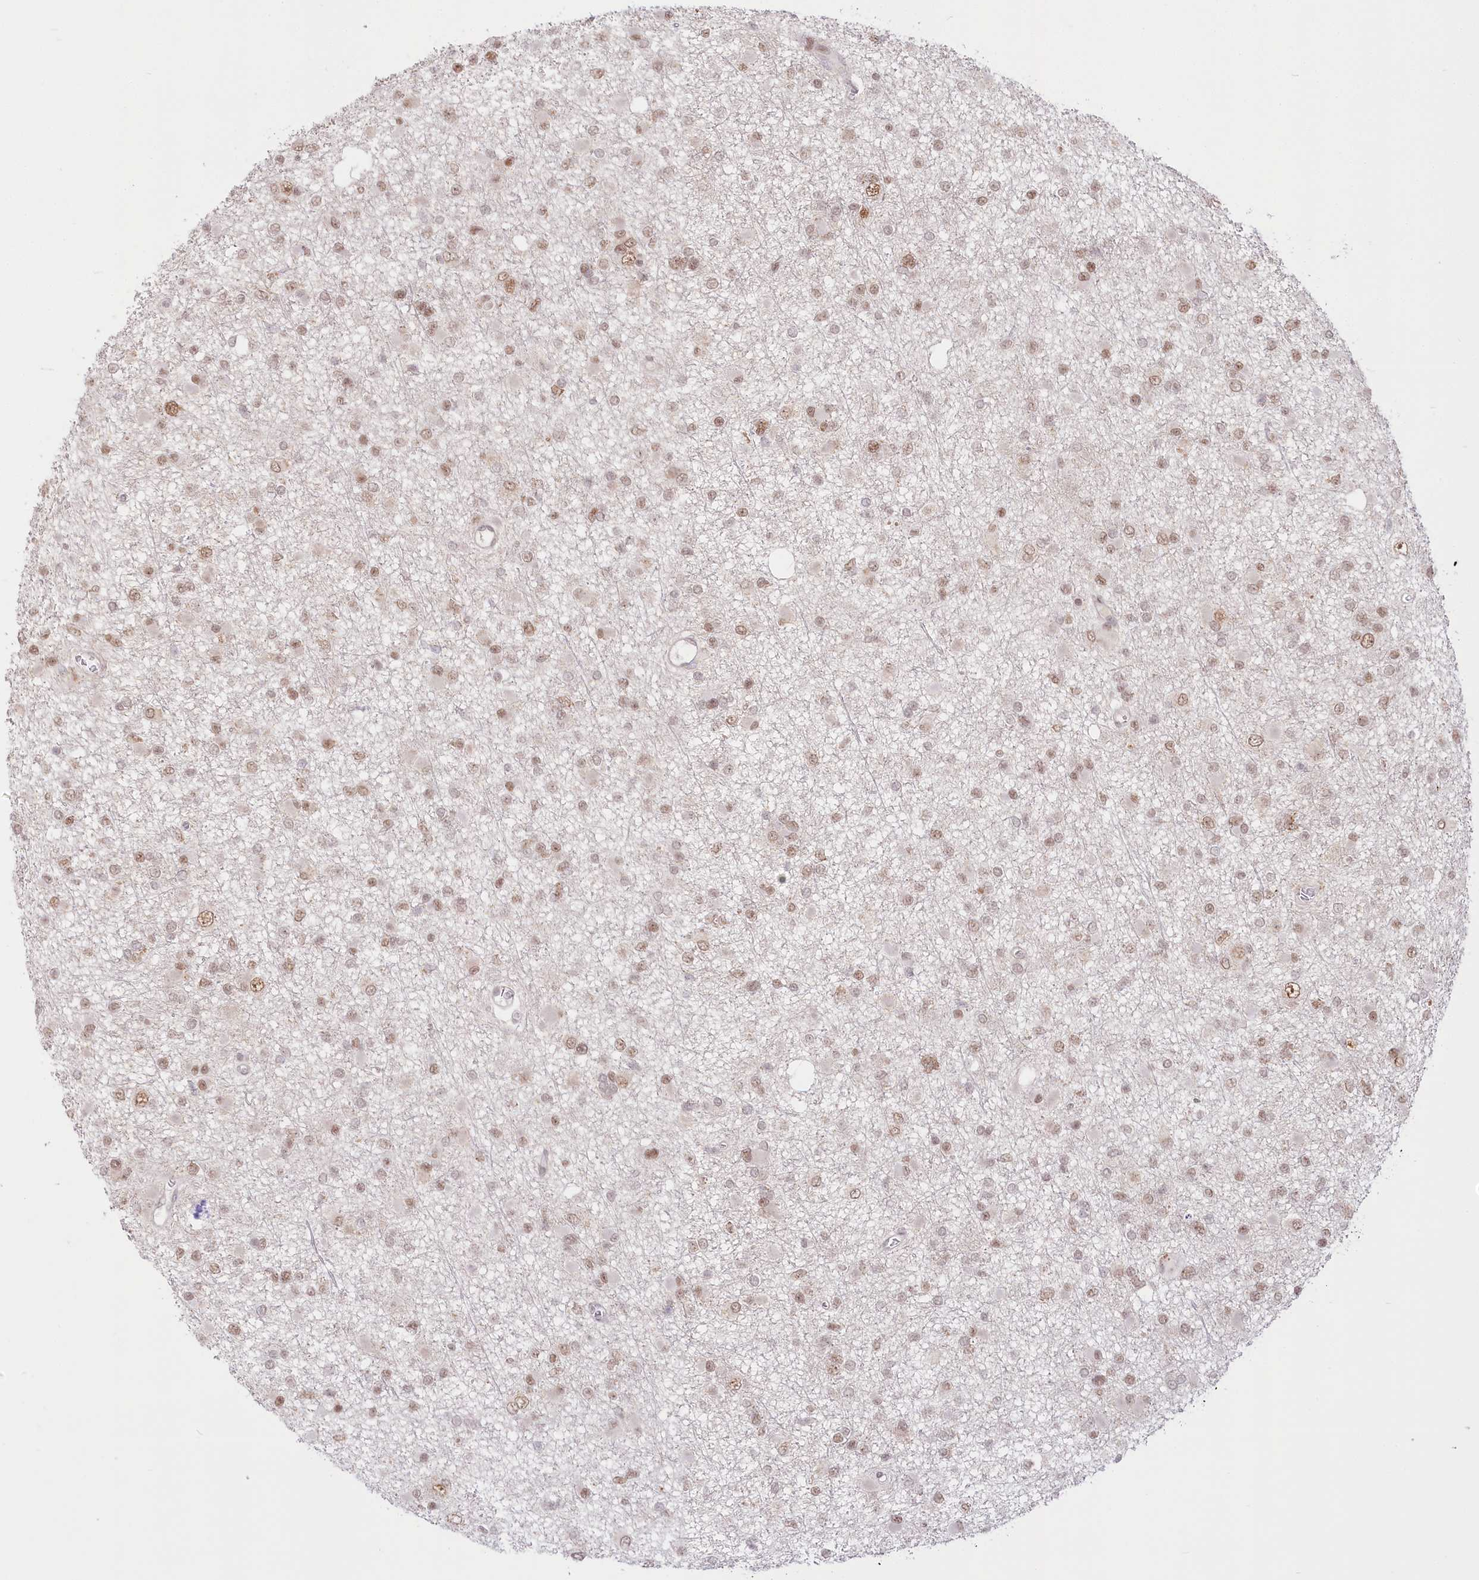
{"staining": {"intensity": "moderate", "quantity": "25%-75%", "location": "nuclear"}, "tissue": "glioma", "cell_type": "Tumor cells", "image_type": "cancer", "snomed": [{"axis": "morphology", "description": "Glioma, malignant, Low grade"}, {"axis": "topography", "description": "Brain"}], "caption": "High-magnification brightfield microscopy of low-grade glioma (malignant) stained with DAB (3,3'-diaminobenzidine) (brown) and counterstained with hematoxylin (blue). tumor cells exhibit moderate nuclear expression is present in about25%-75% of cells. Ihc stains the protein in brown and the nuclei are stained blue.", "gene": "PYURF", "patient": {"sex": "female", "age": 22}}